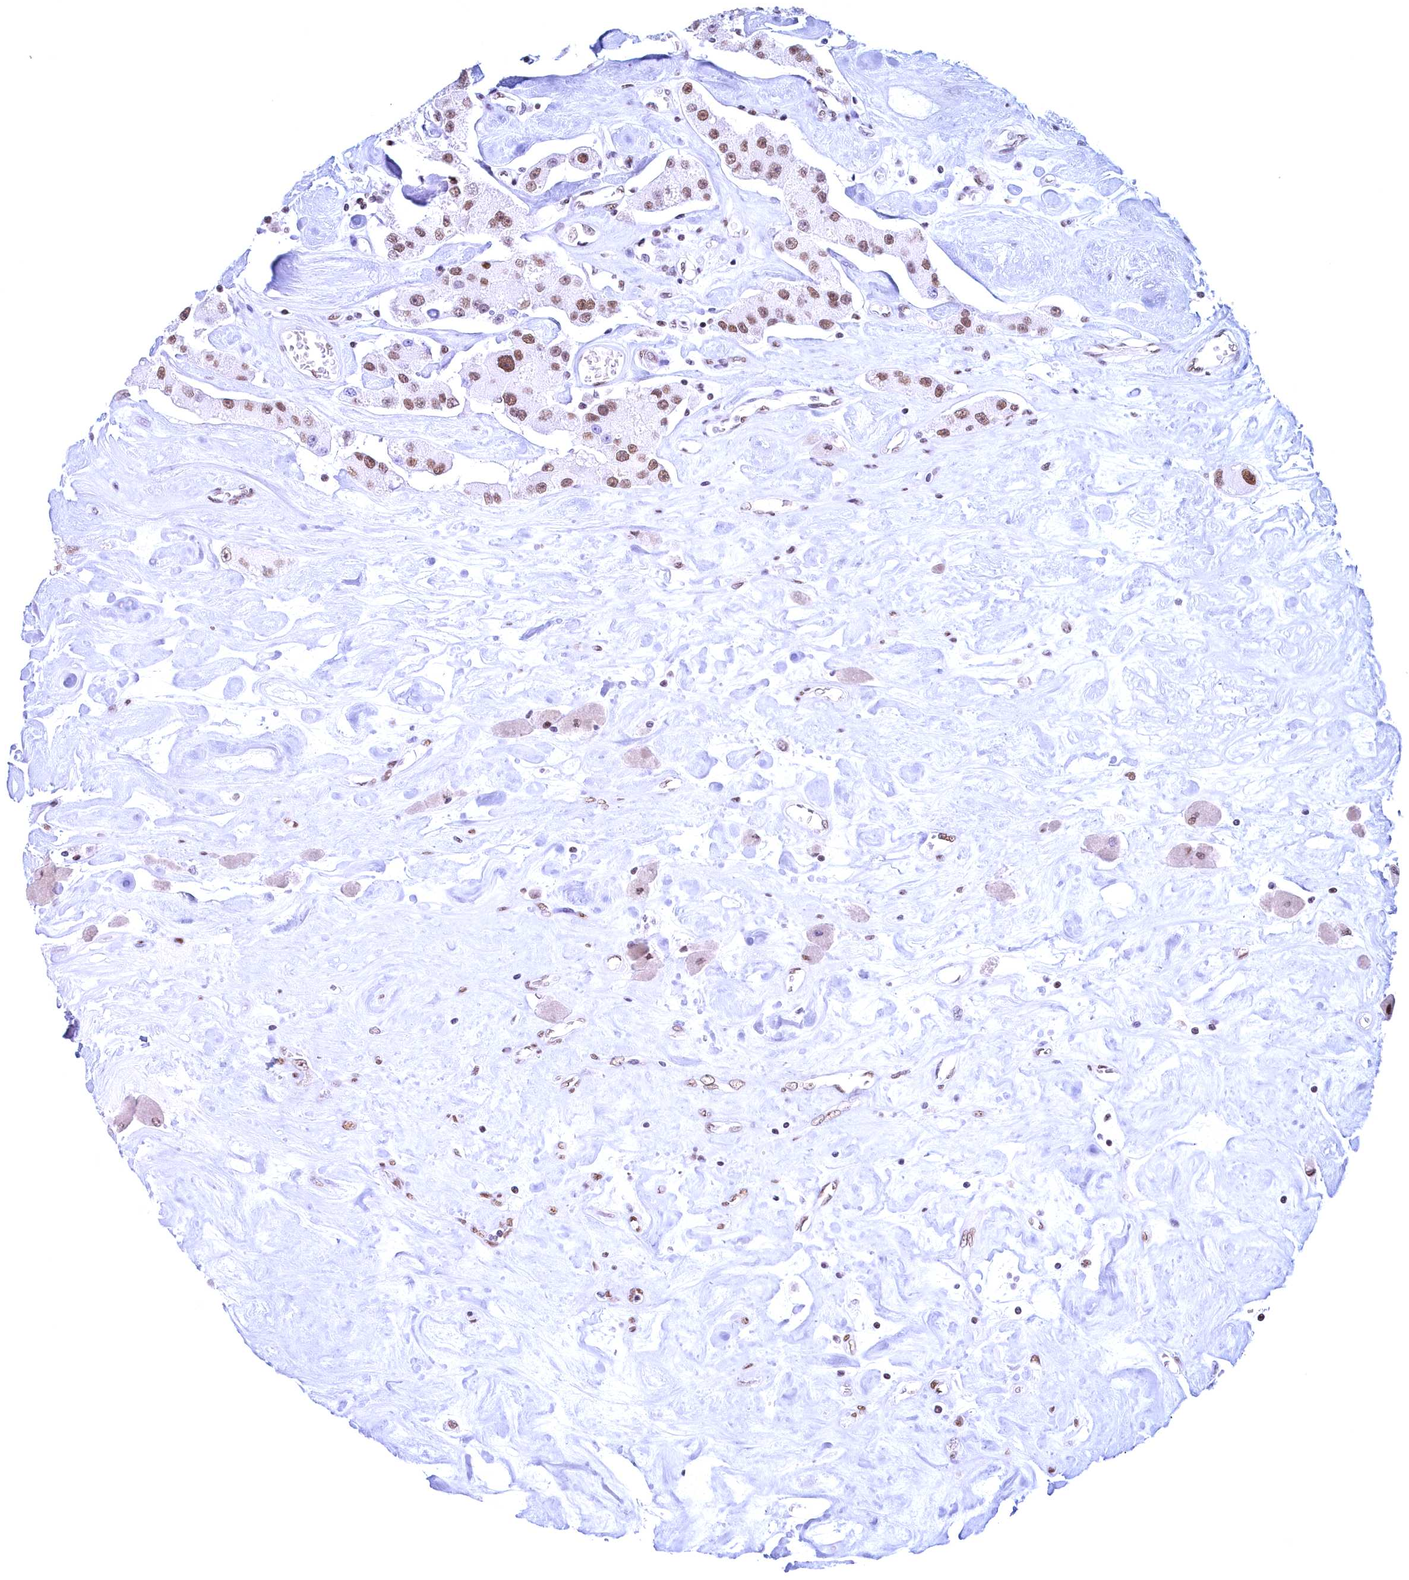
{"staining": {"intensity": "moderate", "quantity": ">75%", "location": "nuclear"}, "tissue": "carcinoid", "cell_type": "Tumor cells", "image_type": "cancer", "snomed": [{"axis": "morphology", "description": "Carcinoid, malignant, NOS"}, {"axis": "topography", "description": "Pancreas"}], "caption": "Immunohistochemistry of human malignant carcinoid shows medium levels of moderate nuclear staining in about >75% of tumor cells.", "gene": "CDC26", "patient": {"sex": "male", "age": 41}}